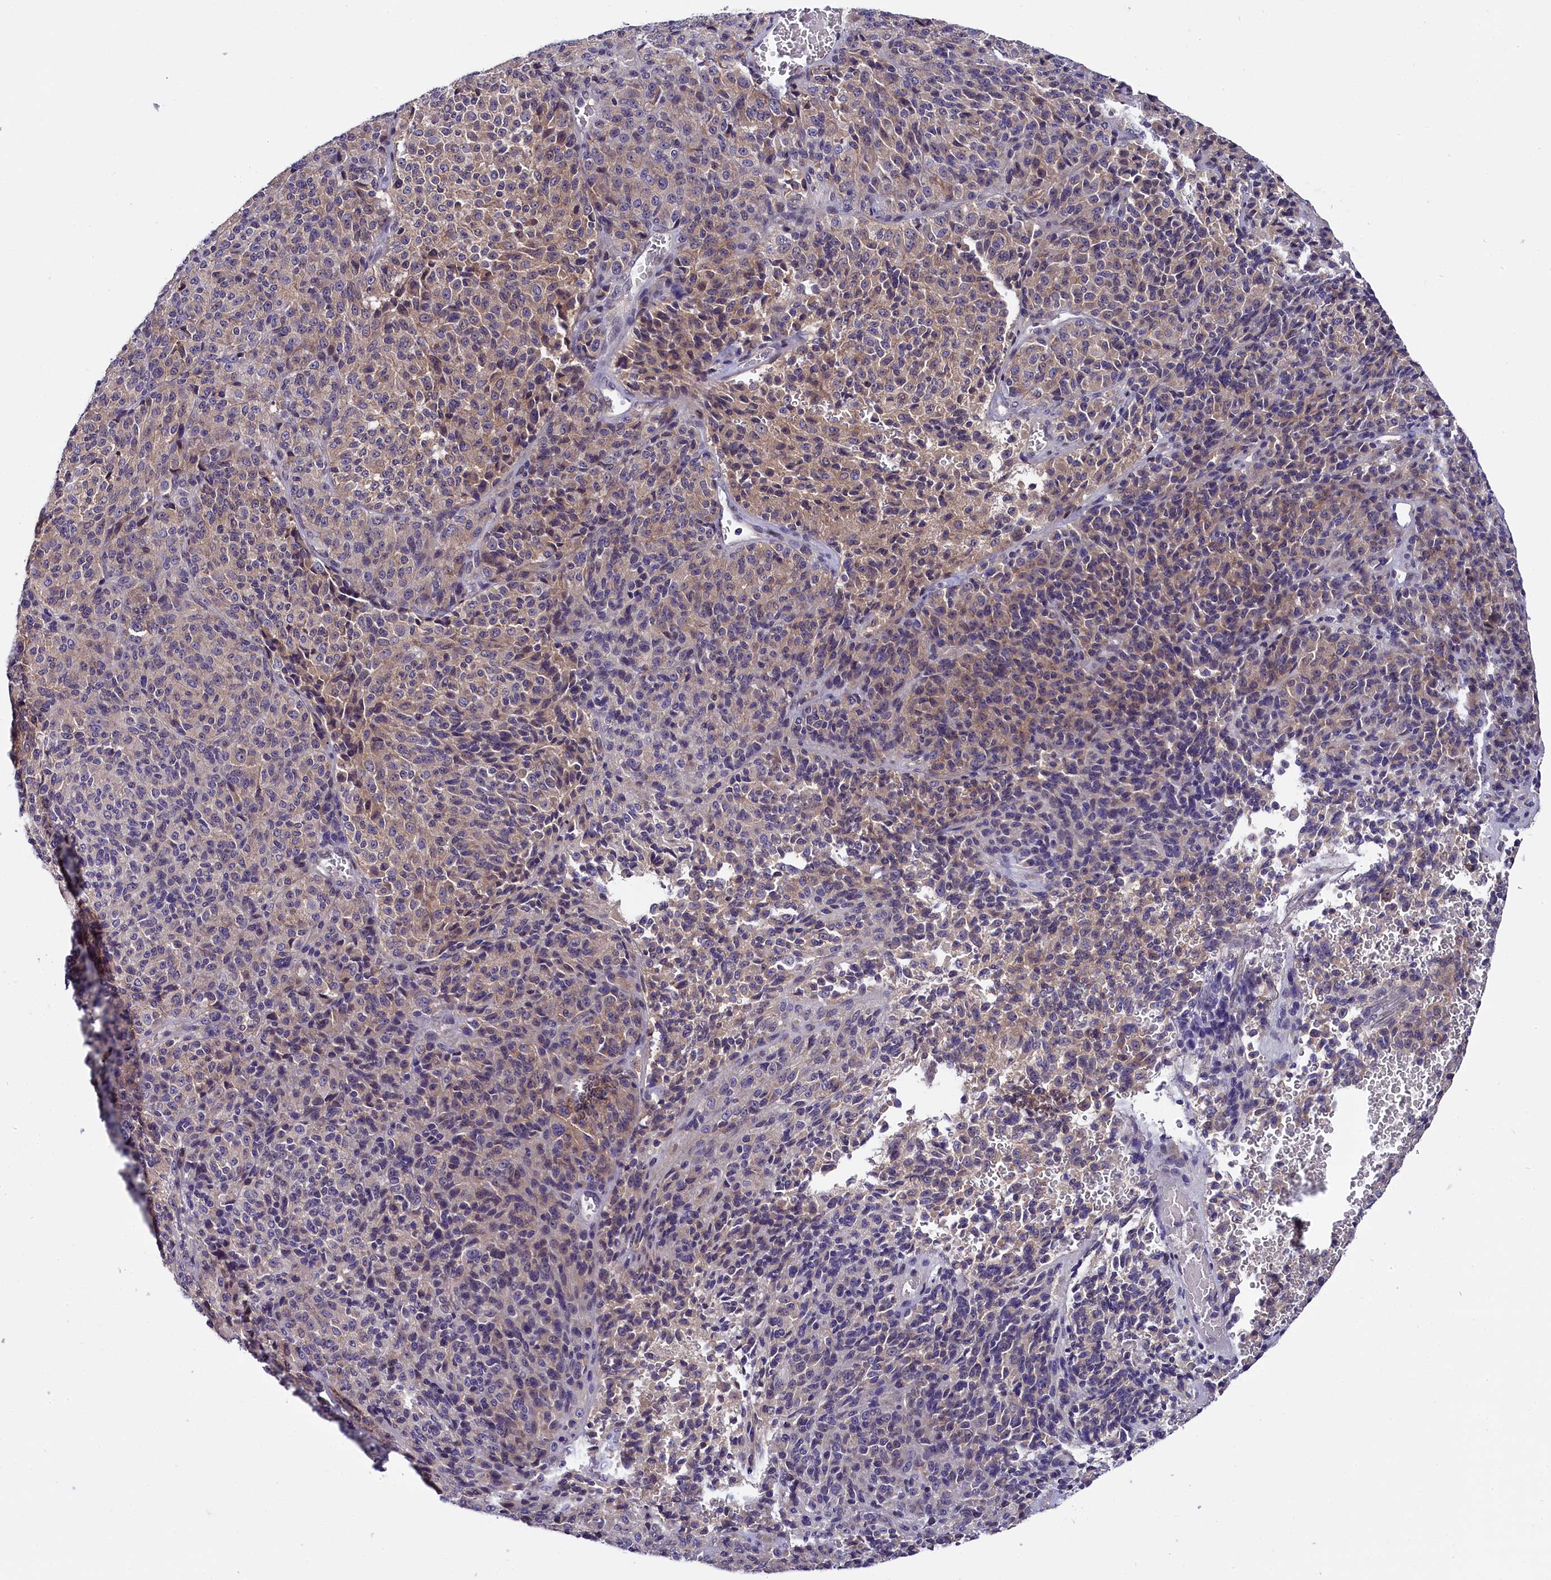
{"staining": {"intensity": "weak", "quantity": "25%-75%", "location": "cytoplasmic/membranous"}, "tissue": "melanoma", "cell_type": "Tumor cells", "image_type": "cancer", "snomed": [{"axis": "morphology", "description": "Malignant melanoma, Metastatic site"}, {"axis": "topography", "description": "Brain"}], "caption": "Immunohistochemical staining of human malignant melanoma (metastatic site) reveals weak cytoplasmic/membranous protein staining in about 25%-75% of tumor cells.", "gene": "ENKD1", "patient": {"sex": "female", "age": 56}}